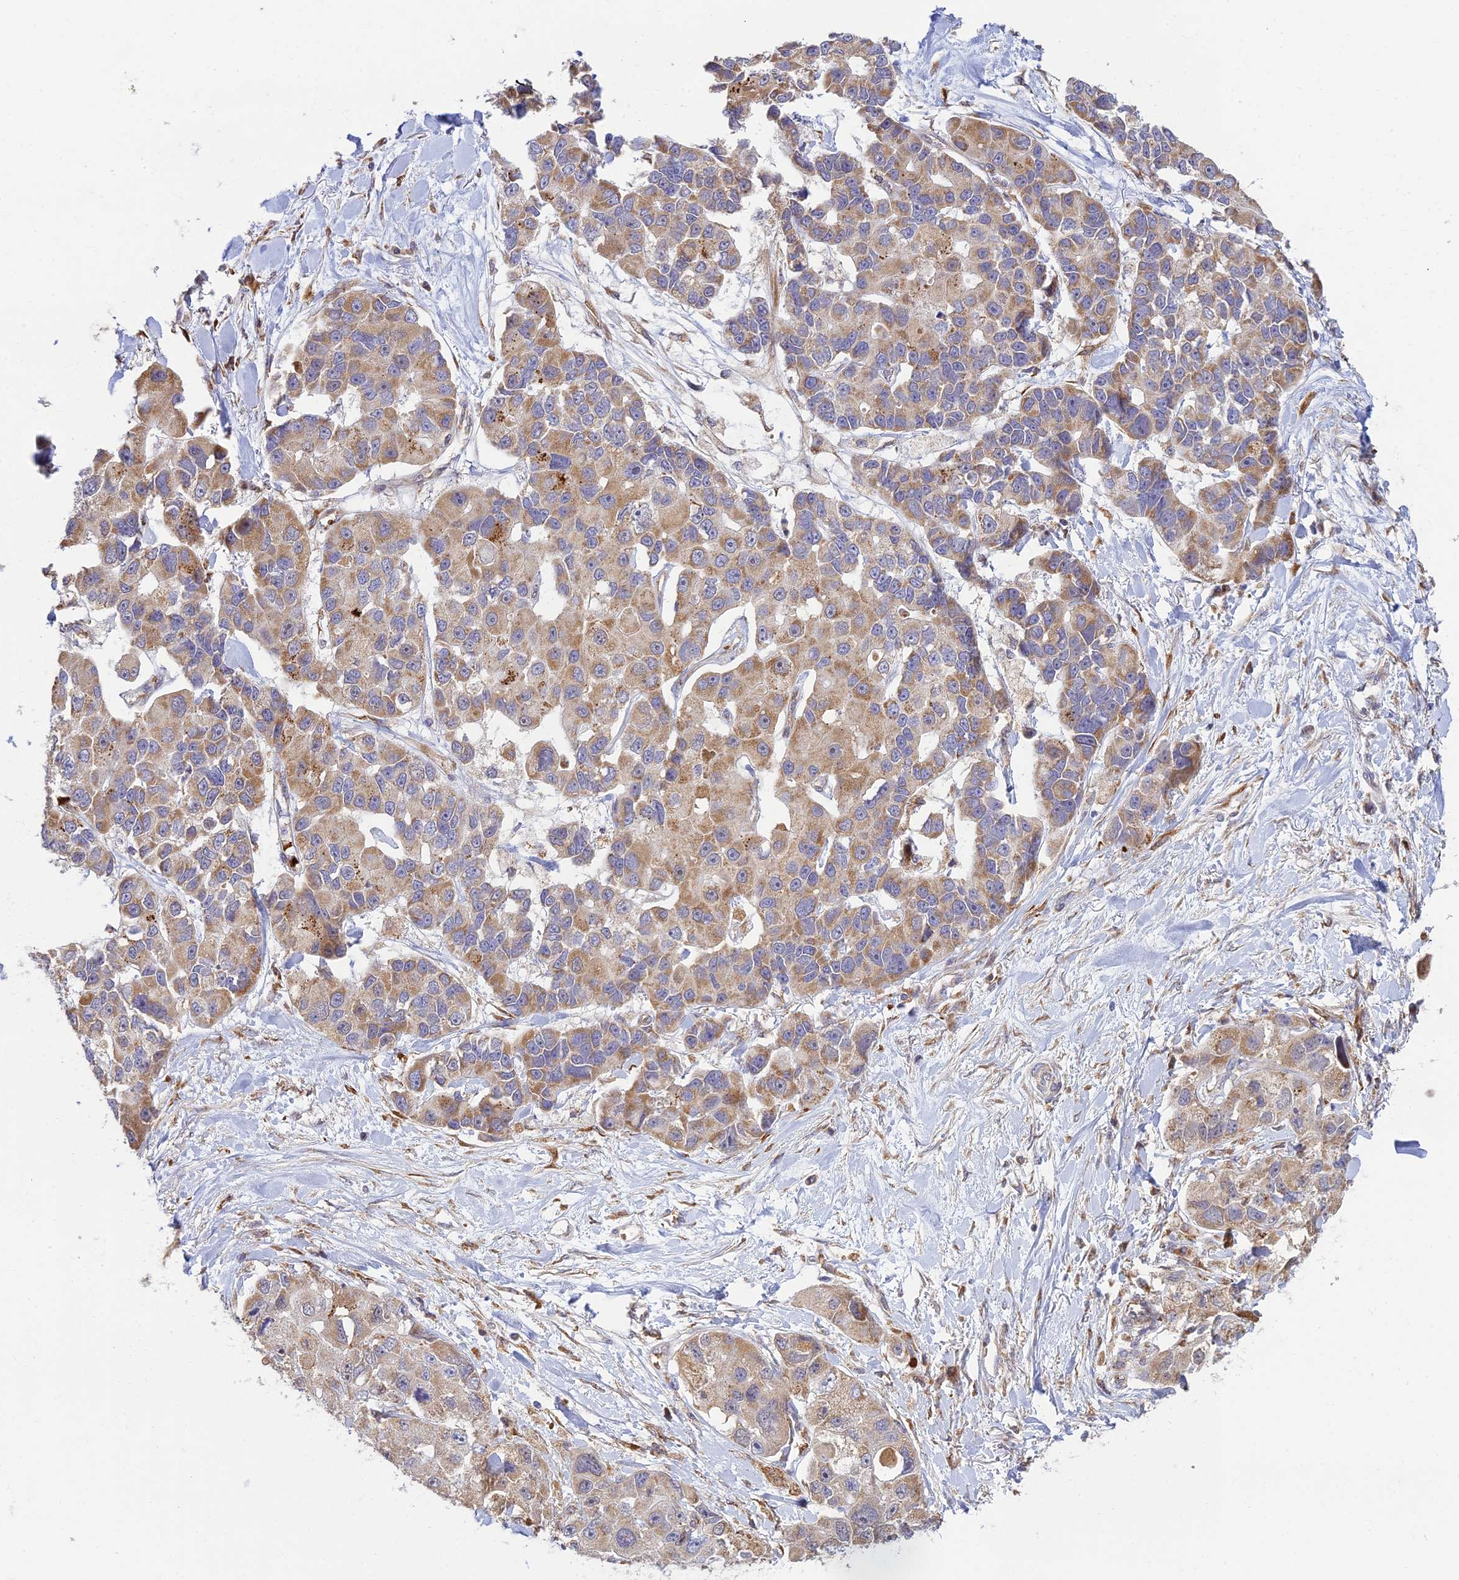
{"staining": {"intensity": "weak", "quantity": ">75%", "location": "cytoplasmic/membranous"}, "tissue": "lung cancer", "cell_type": "Tumor cells", "image_type": "cancer", "snomed": [{"axis": "morphology", "description": "Adenocarcinoma, NOS"}, {"axis": "topography", "description": "Lung"}], "caption": "Protein expression analysis of lung cancer (adenocarcinoma) reveals weak cytoplasmic/membranous staining in about >75% of tumor cells. (DAB = brown stain, brightfield microscopy at high magnification).", "gene": "UFSP2", "patient": {"sex": "female", "age": 54}}